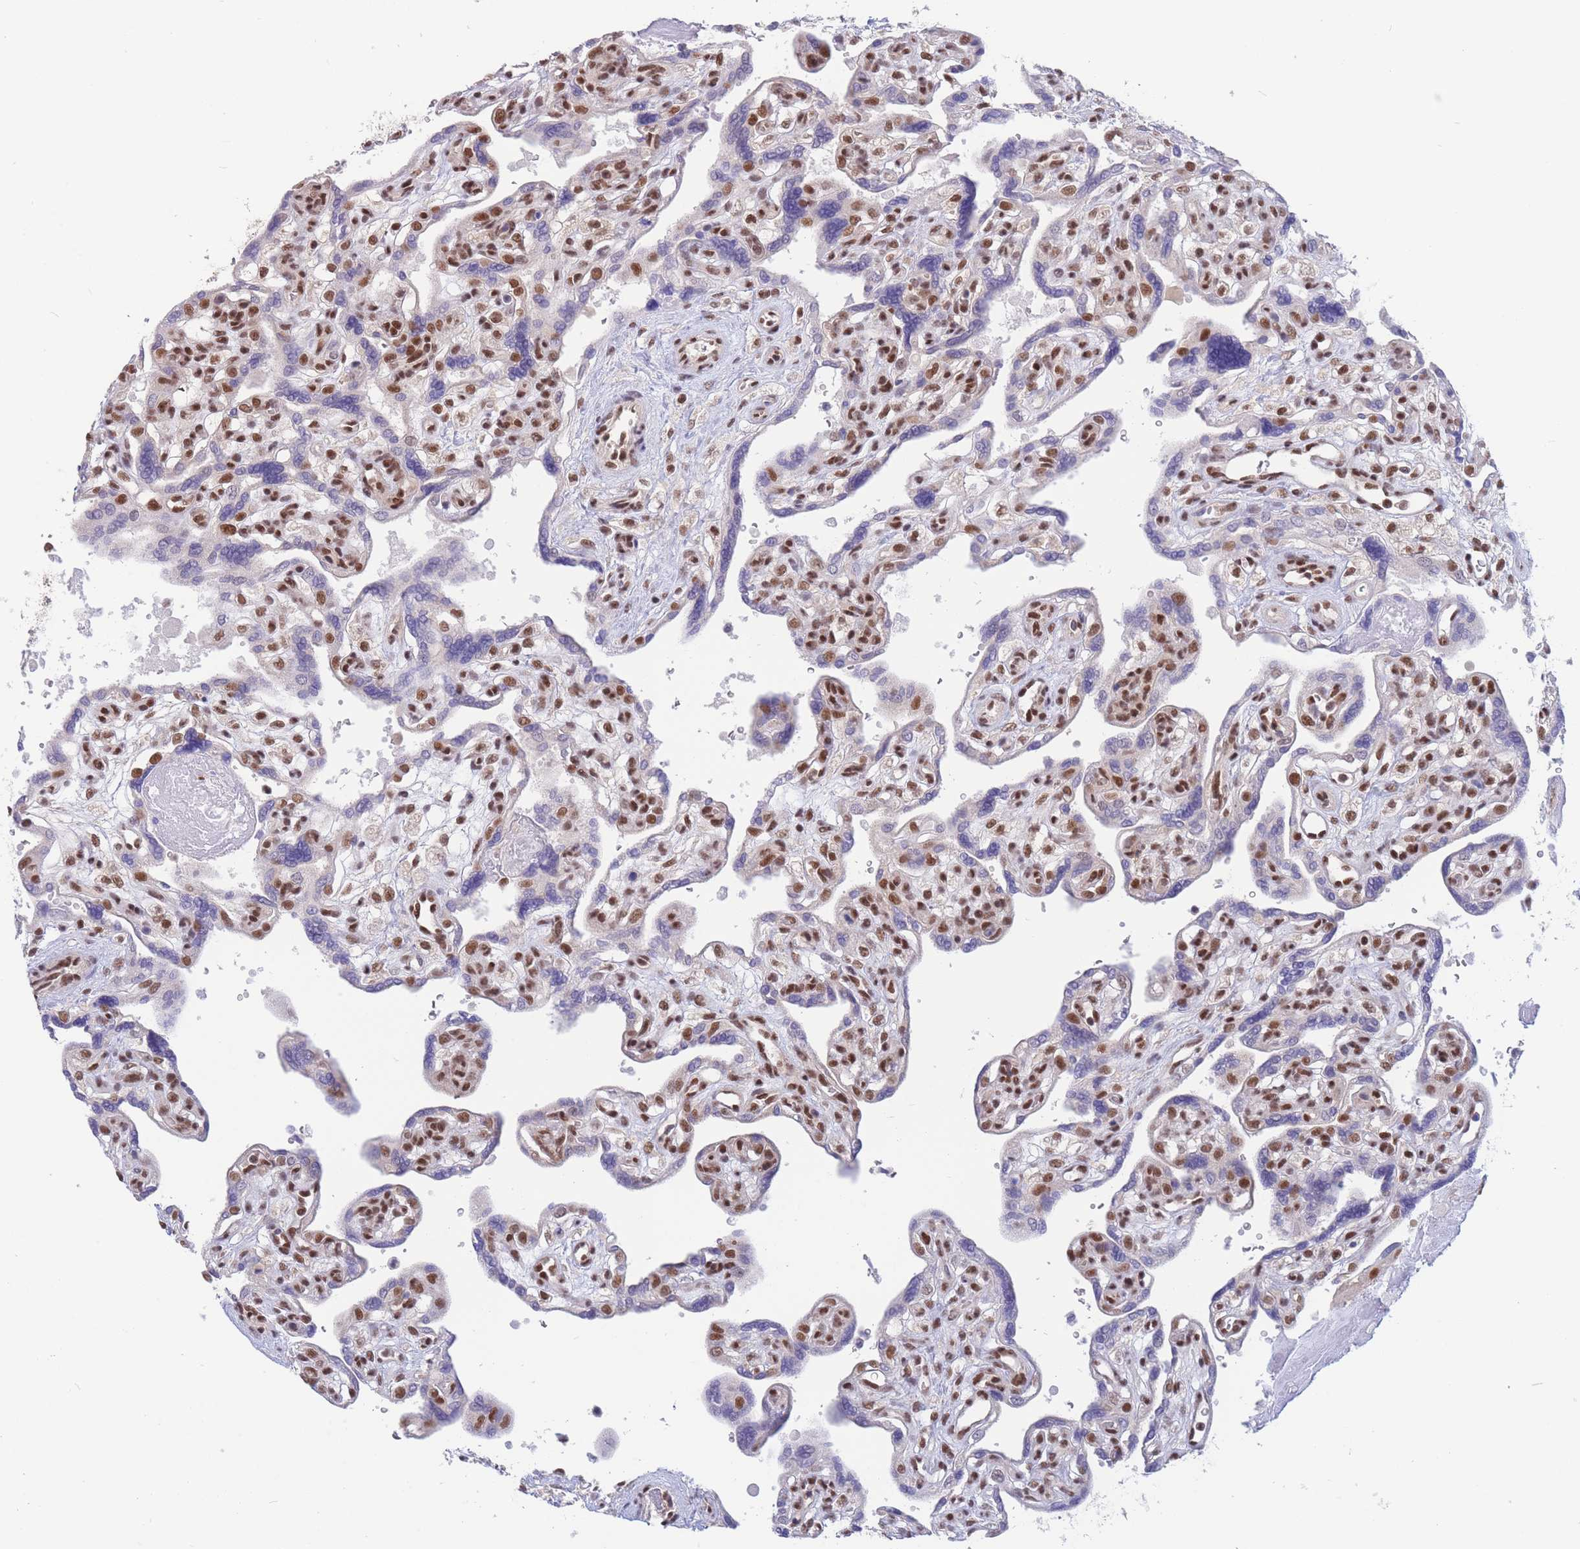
{"staining": {"intensity": "moderate", "quantity": "<25%", "location": "nuclear"}, "tissue": "placenta", "cell_type": "Trophoblastic cells", "image_type": "normal", "snomed": [{"axis": "morphology", "description": "Normal tissue, NOS"}, {"axis": "topography", "description": "Placenta"}], "caption": "Benign placenta reveals moderate nuclear expression in about <25% of trophoblastic cells, visualized by immunohistochemistry. (Brightfield microscopy of DAB IHC at high magnification).", "gene": "SMAD9", "patient": {"sex": "female", "age": 39}}